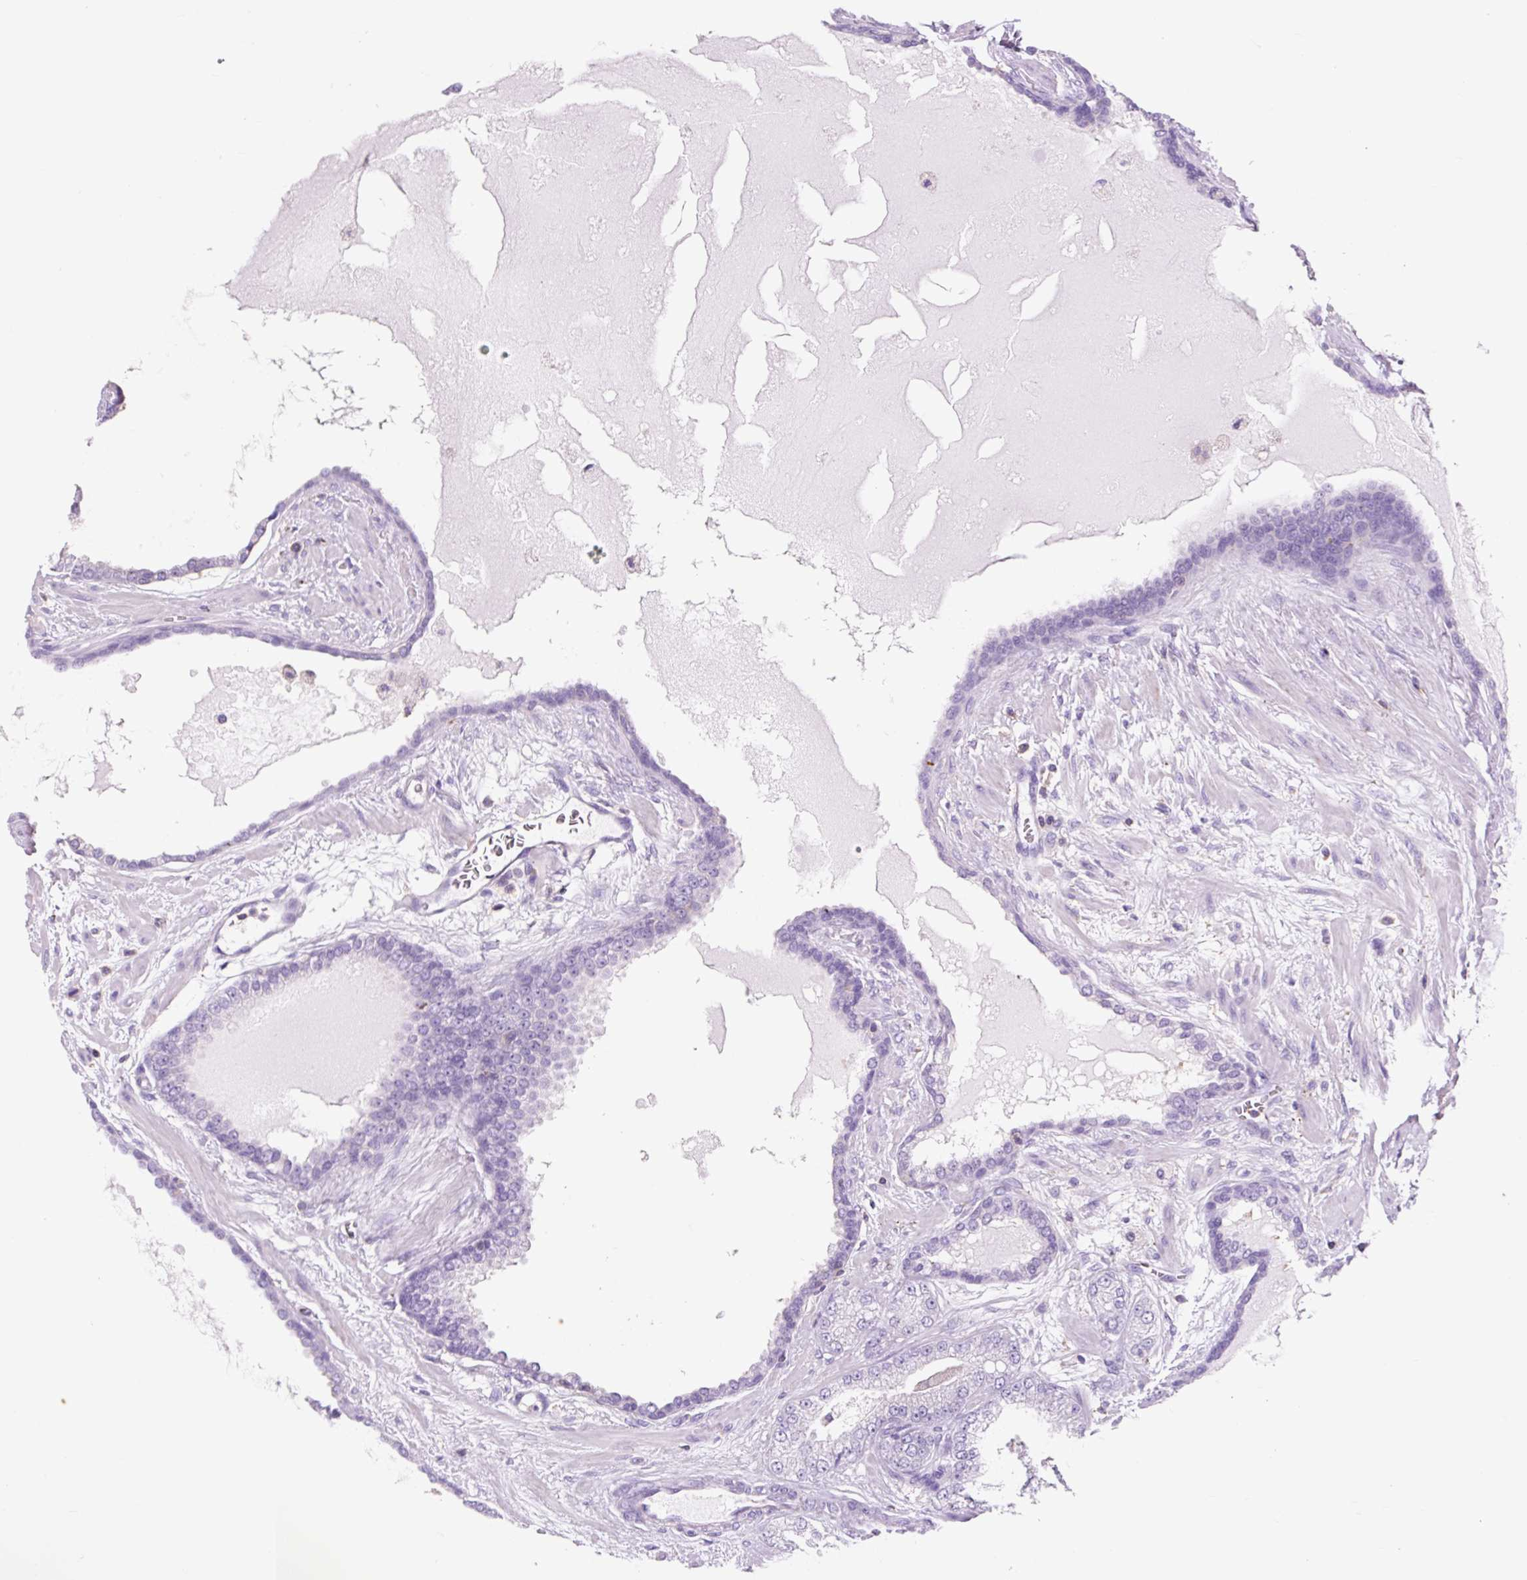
{"staining": {"intensity": "negative", "quantity": "none", "location": "none"}, "tissue": "prostate cancer", "cell_type": "Tumor cells", "image_type": "cancer", "snomed": [{"axis": "morphology", "description": "Adenocarcinoma, High grade"}, {"axis": "topography", "description": "Prostate"}], "caption": "Immunohistochemistry (IHC) image of prostate high-grade adenocarcinoma stained for a protein (brown), which exhibits no positivity in tumor cells.", "gene": "OR10A7", "patient": {"sex": "male", "age": 68}}